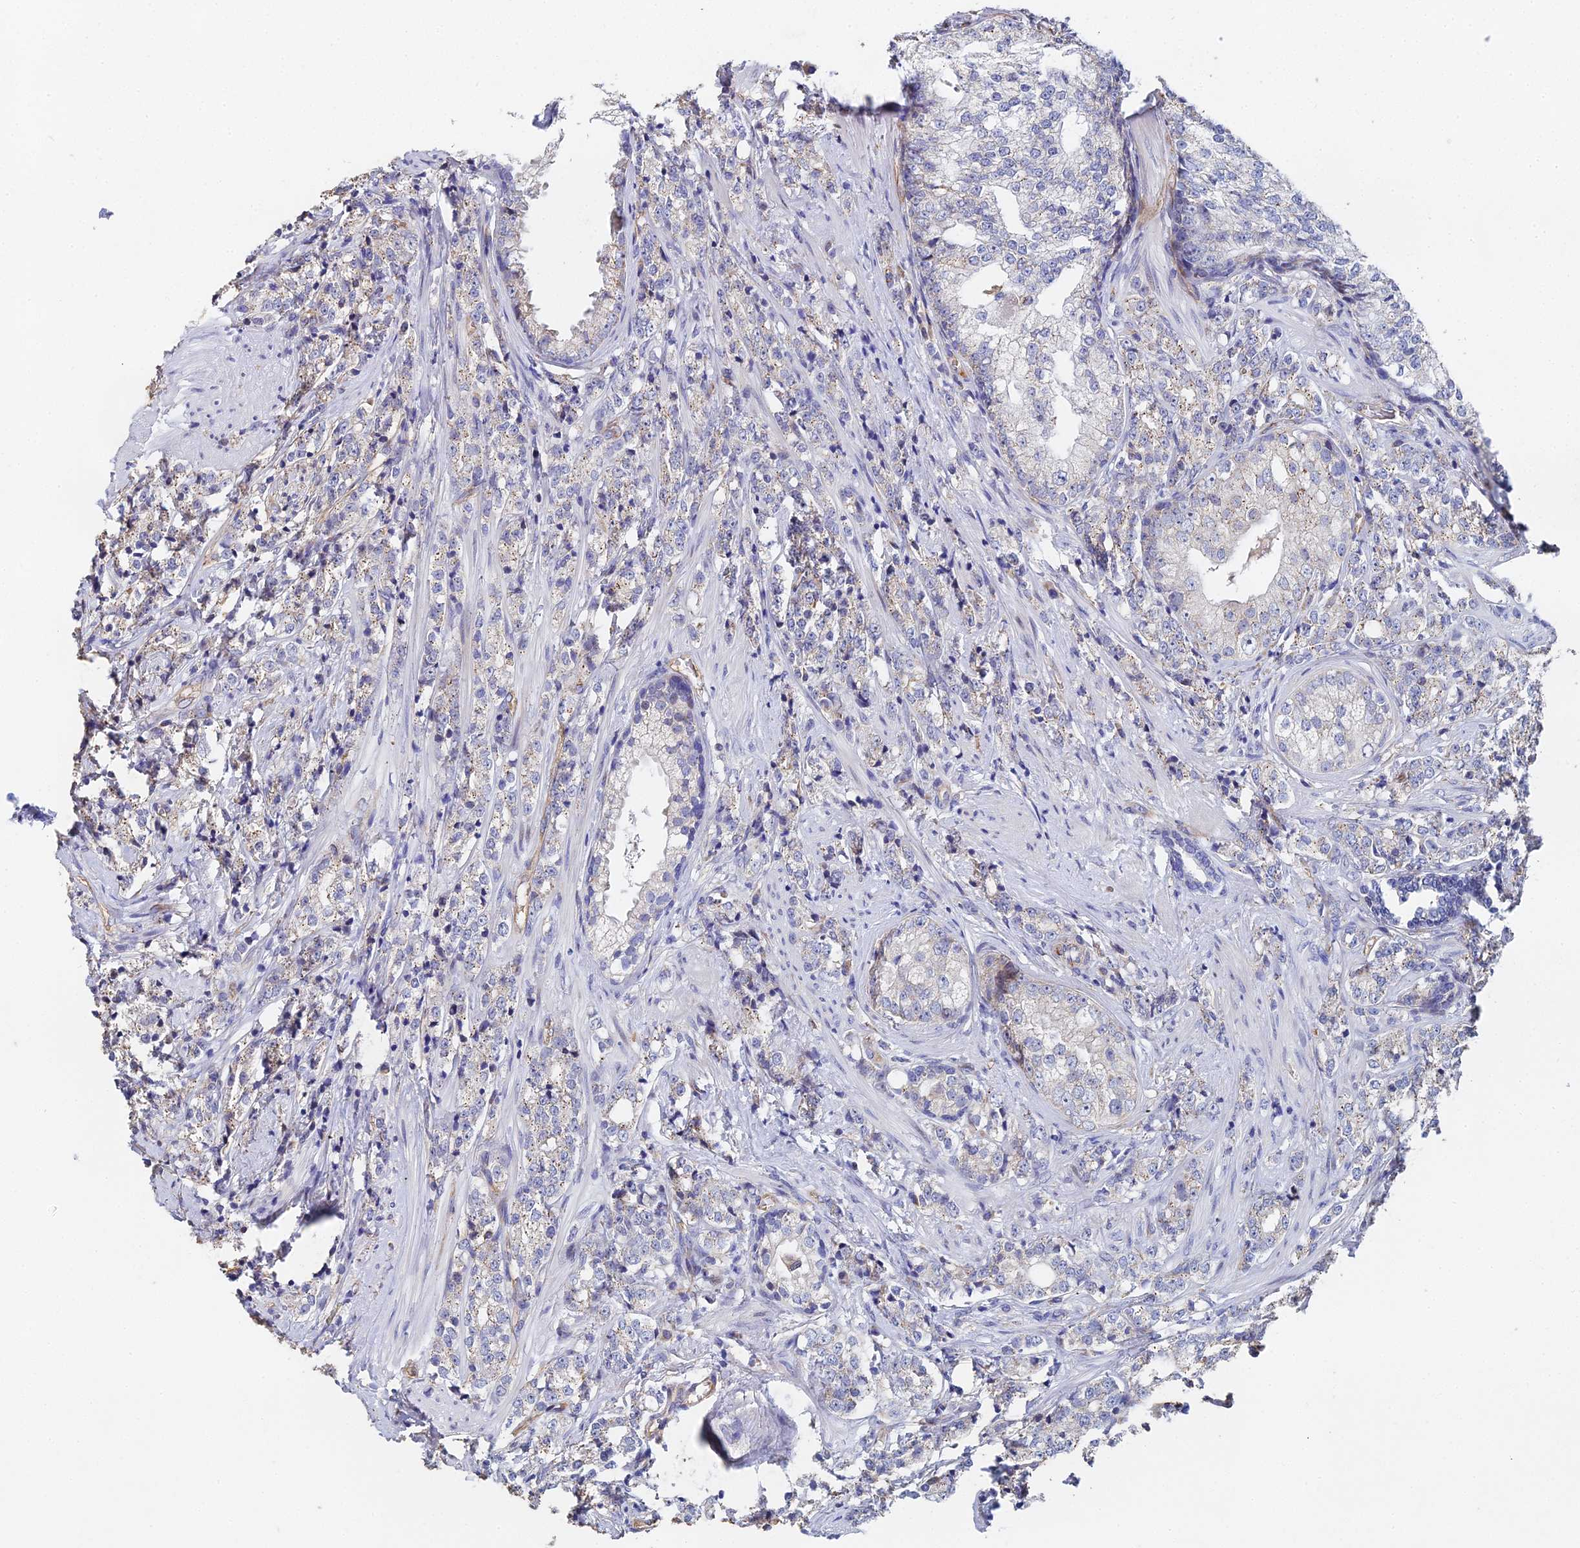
{"staining": {"intensity": "weak", "quantity": "<25%", "location": "cytoplasmic/membranous"}, "tissue": "prostate cancer", "cell_type": "Tumor cells", "image_type": "cancer", "snomed": [{"axis": "morphology", "description": "Adenocarcinoma, High grade"}, {"axis": "topography", "description": "Prostate"}], "caption": "Tumor cells show no significant protein expression in prostate cancer (adenocarcinoma (high-grade)).", "gene": "ENSG00000268674", "patient": {"sex": "male", "age": 69}}